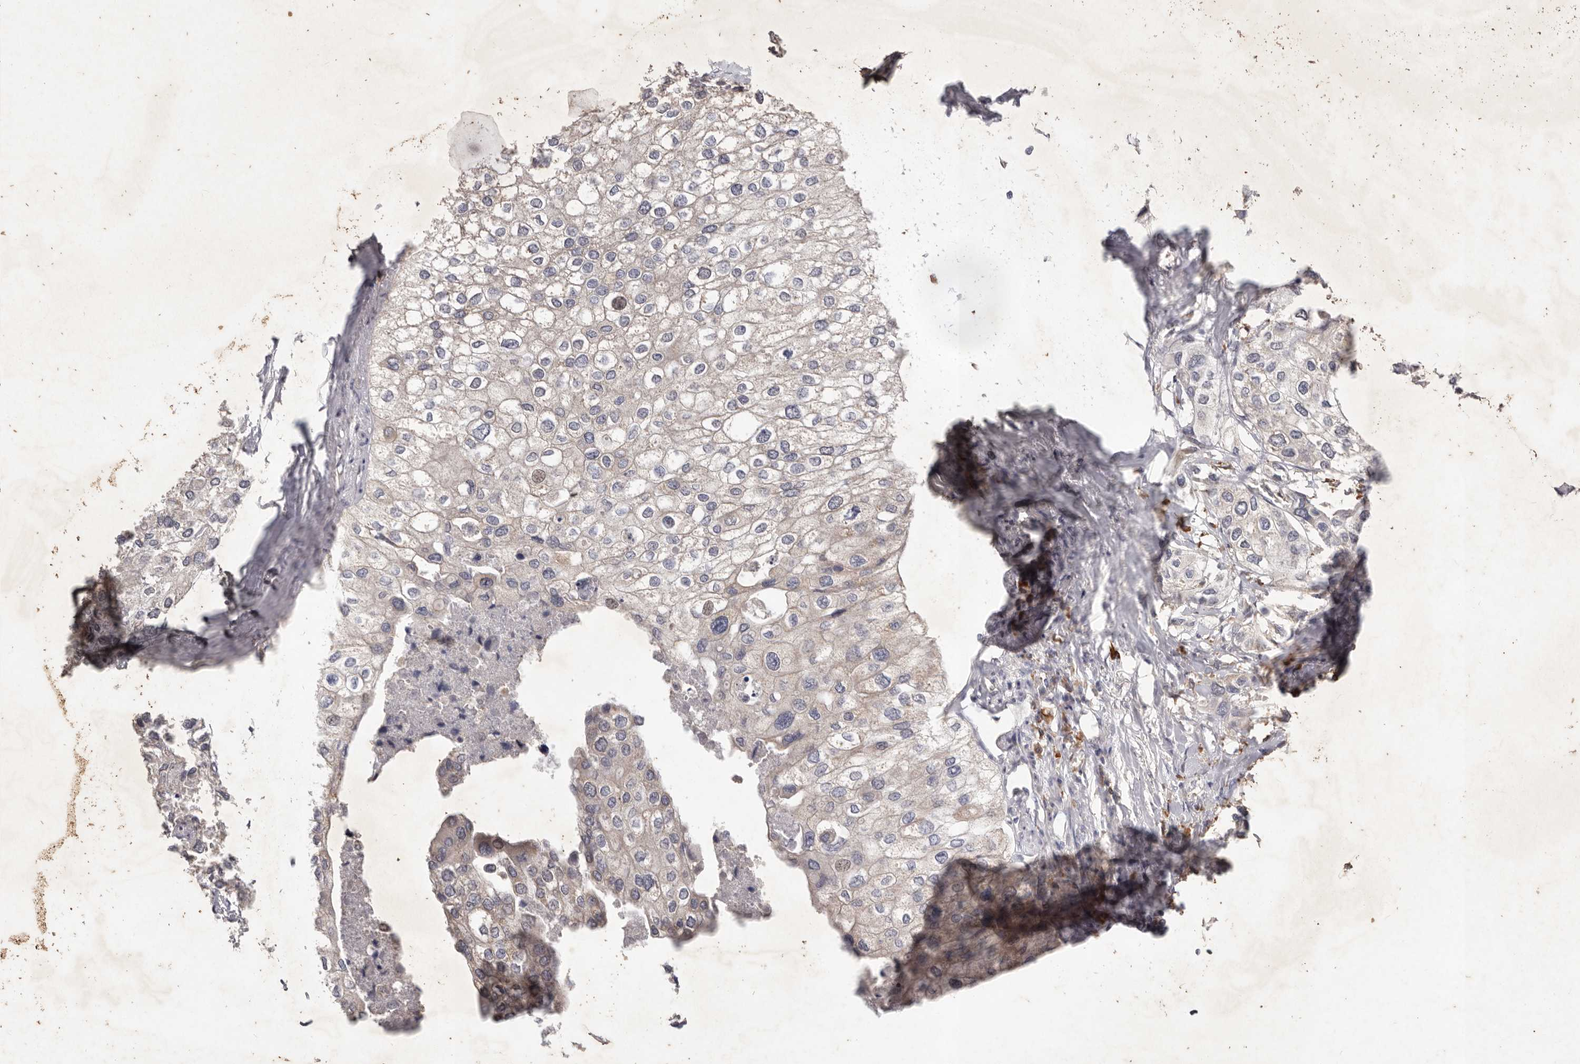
{"staining": {"intensity": "negative", "quantity": "none", "location": "none"}, "tissue": "urothelial cancer", "cell_type": "Tumor cells", "image_type": "cancer", "snomed": [{"axis": "morphology", "description": "Urothelial carcinoma, High grade"}, {"axis": "topography", "description": "Urinary bladder"}], "caption": "Tumor cells are negative for brown protein staining in urothelial cancer.", "gene": "WDR77", "patient": {"sex": "male", "age": 64}}